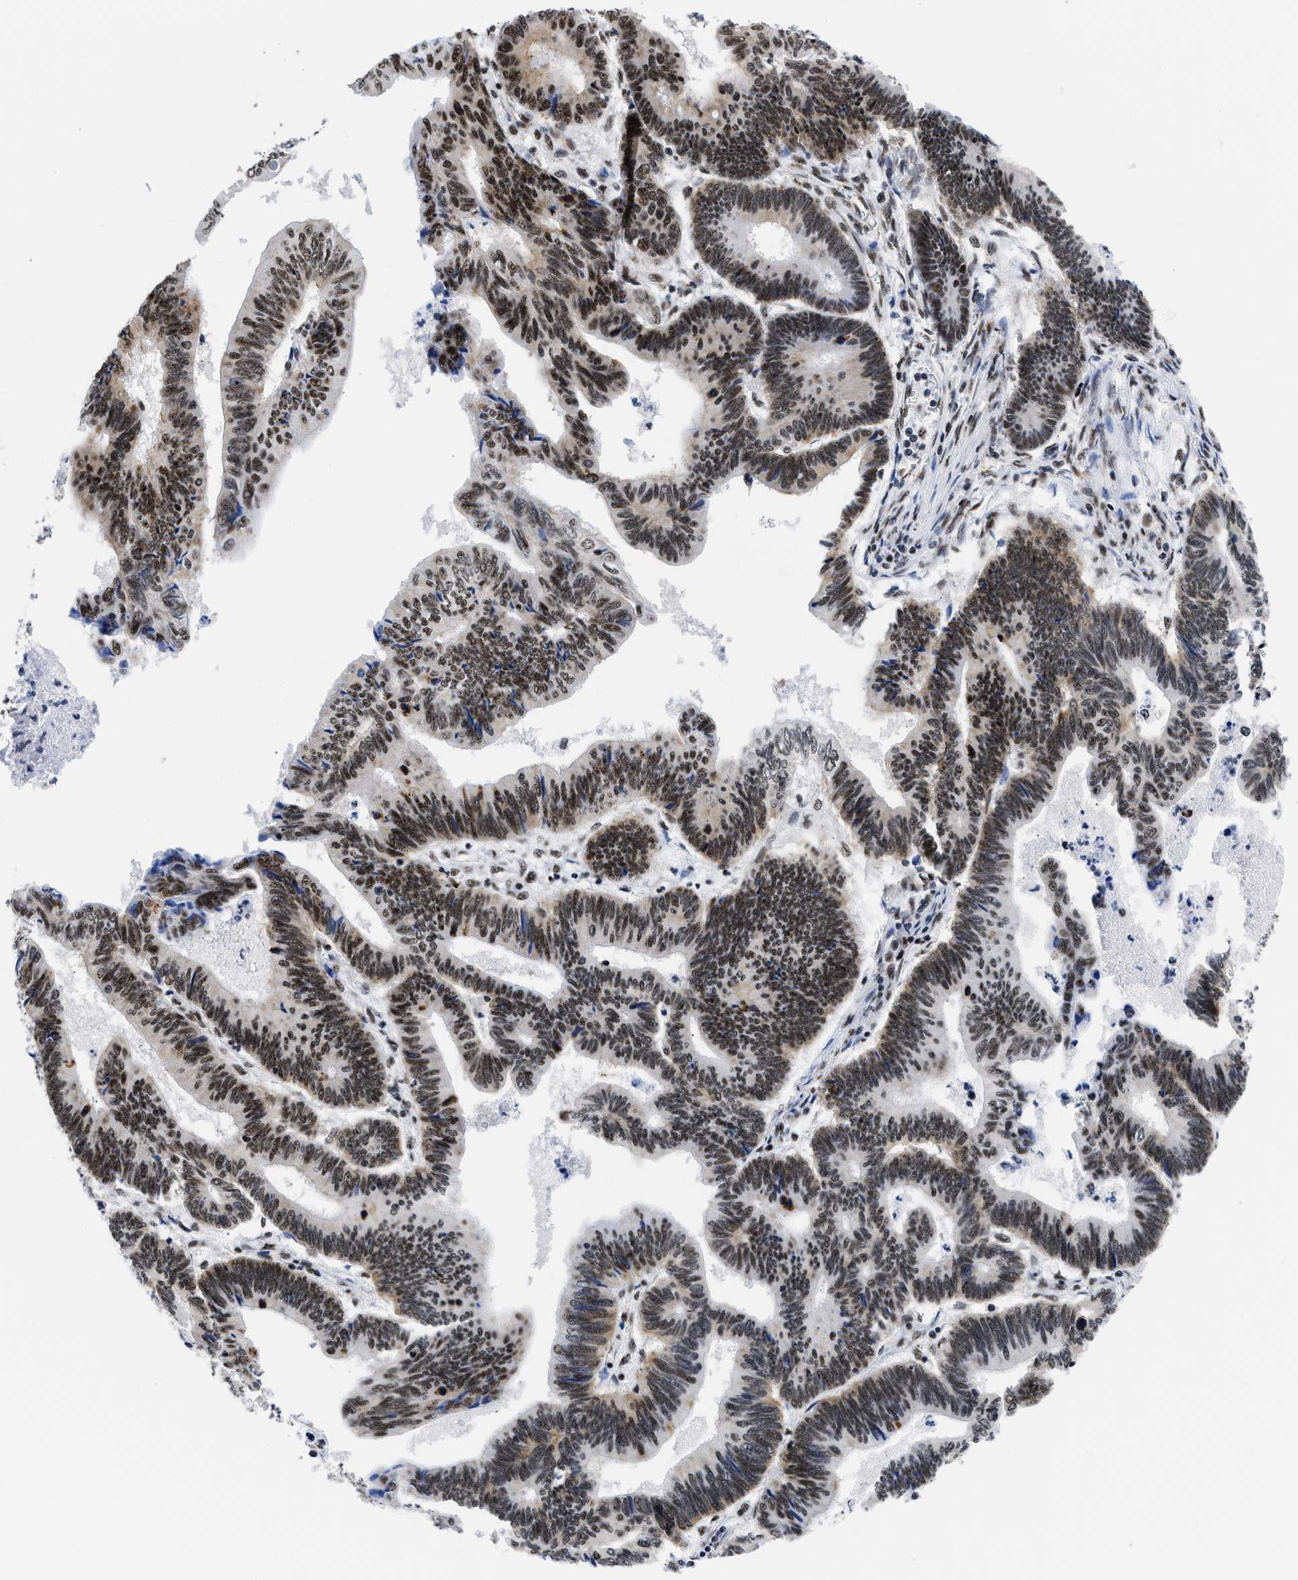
{"staining": {"intensity": "moderate", "quantity": ">75%", "location": "nuclear"}, "tissue": "pancreatic cancer", "cell_type": "Tumor cells", "image_type": "cancer", "snomed": [{"axis": "morphology", "description": "Adenocarcinoma, NOS"}, {"axis": "topography", "description": "Pancreas"}], "caption": "Brown immunohistochemical staining in pancreatic adenocarcinoma demonstrates moderate nuclear positivity in about >75% of tumor cells.", "gene": "RBM8A", "patient": {"sex": "female", "age": 70}}